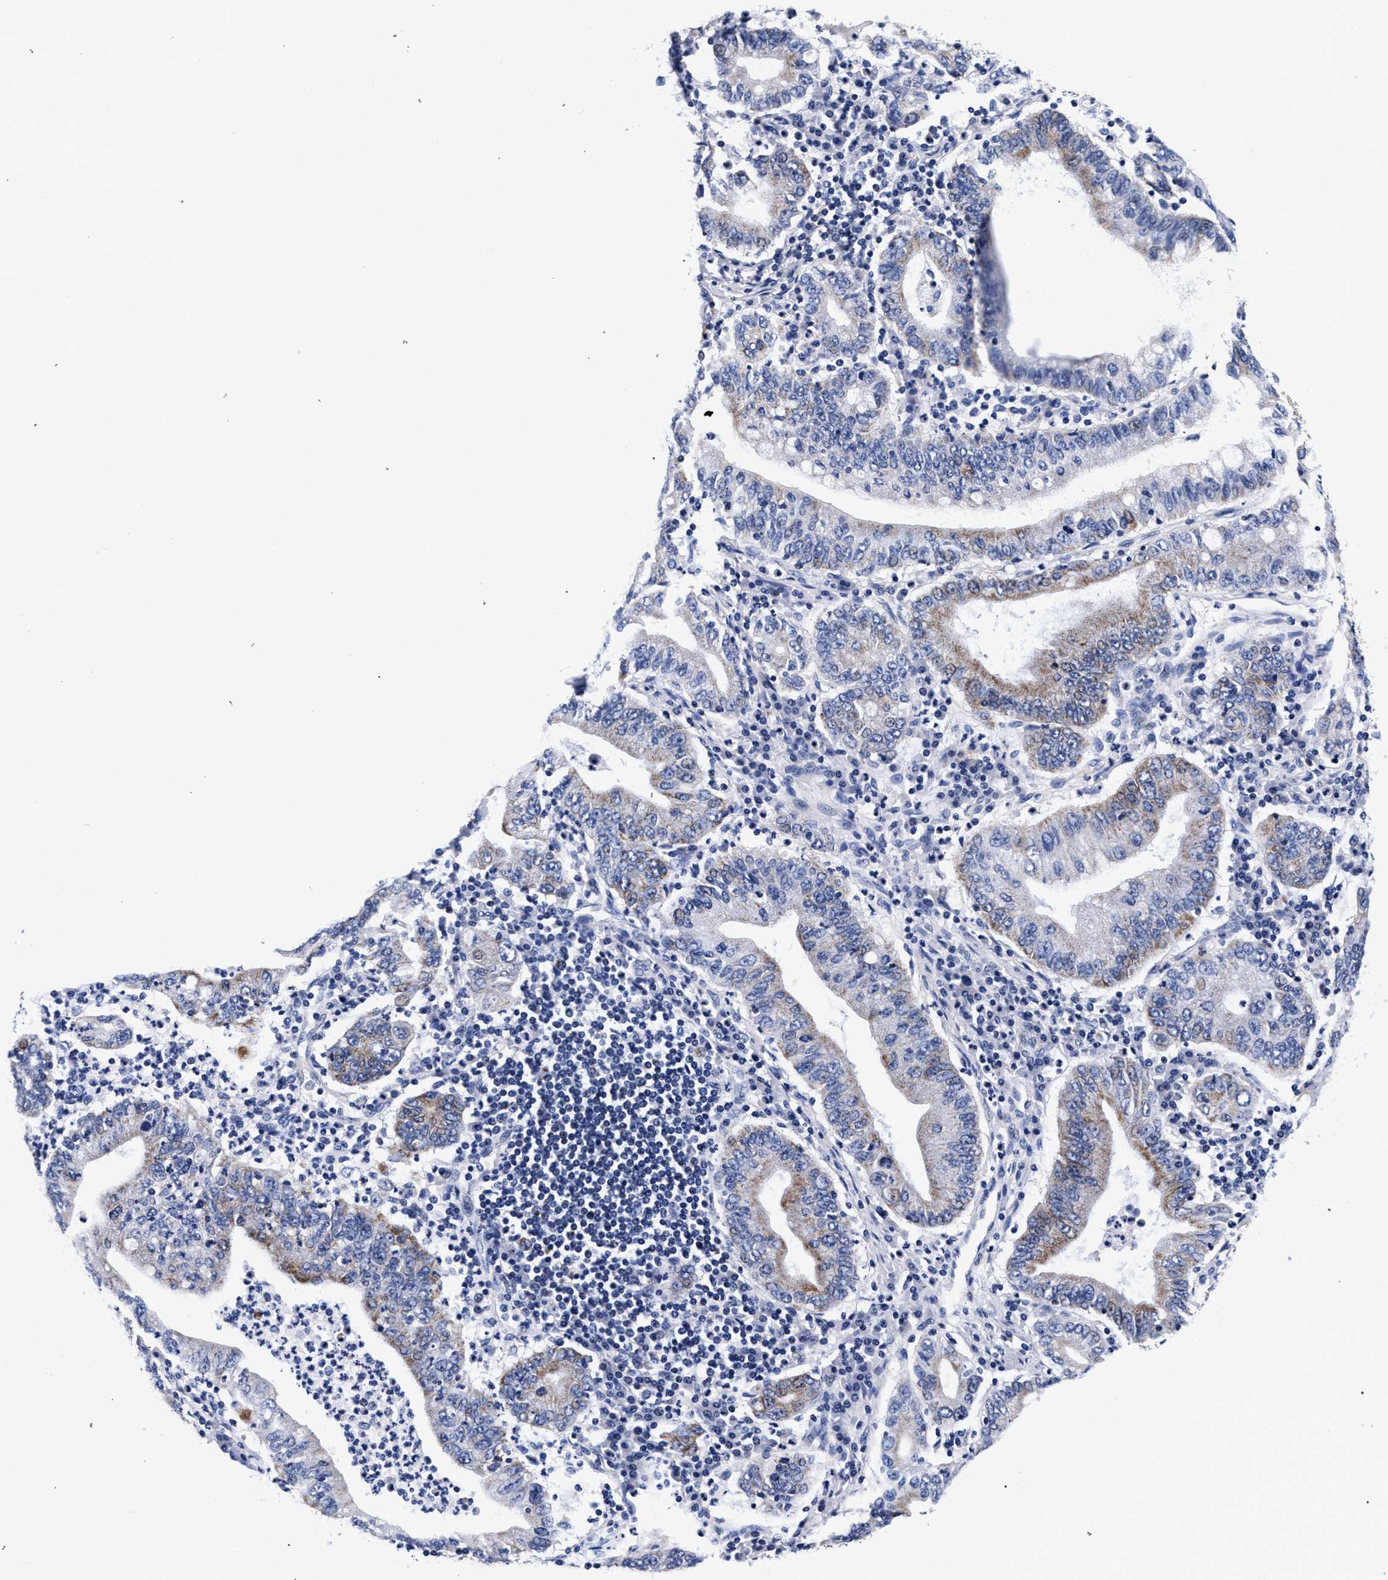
{"staining": {"intensity": "moderate", "quantity": "<25%", "location": "cytoplasmic/membranous"}, "tissue": "stomach cancer", "cell_type": "Tumor cells", "image_type": "cancer", "snomed": [{"axis": "morphology", "description": "Normal tissue, NOS"}, {"axis": "morphology", "description": "Adenocarcinoma, NOS"}, {"axis": "topography", "description": "Esophagus"}, {"axis": "topography", "description": "Stomach, upper"}, {"axis": "topography", "description": "Peripheral nerve tissue"}], "caption": "Immunohistochemical staining of stomach cancer demonstrates low levels of moderate cytoplasmic/membranous protein expression in approximately <25% of tumor cells.", "gene": "RAB3B", "patient": {"sex": "male", "age": 62}}